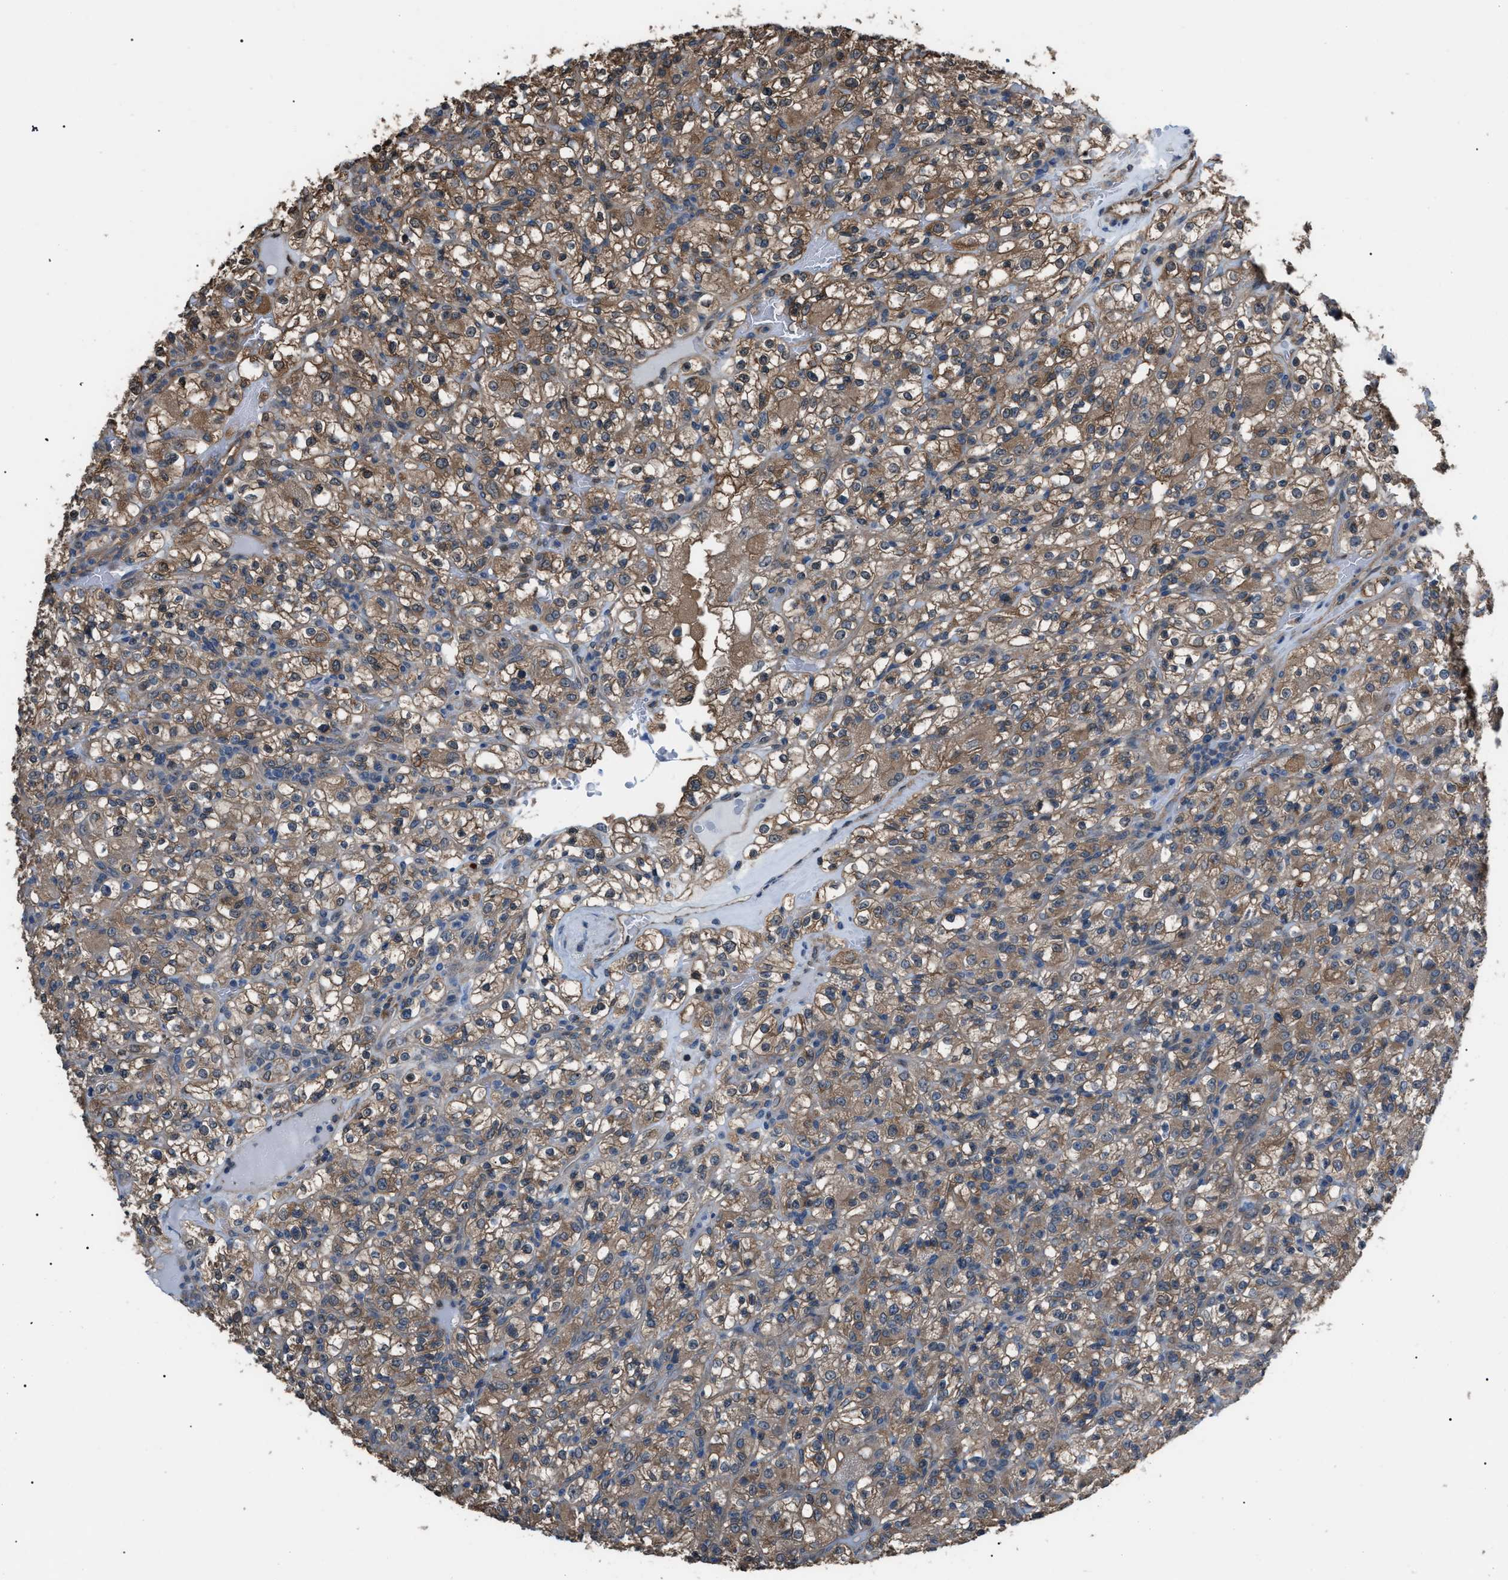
{"staining": {"intensity": "moderate", "quantity": ">75%", "location": "cytoplasmic/membranous"}, "tissue": "renal cancer", "cell_type": "Tumor cells", "image_type": "cancer", "snomed": [{"axis": "morphology", "description": "Normal tissue, NOS"}, {"axis": "morphology", "description": "Adenocarcinoma, NOS"}, {"axis": "topography", "description": "Kidney"}], "caption": "Immunohistochemistry (IHC) of human renal adenocarcinoma reveals medium levels of moderate cytoplasmic/membranous staining in approximately >75% of tumor cells.", "gene": "PDCD5", "patient": {"sex": "female", "age": 72}}